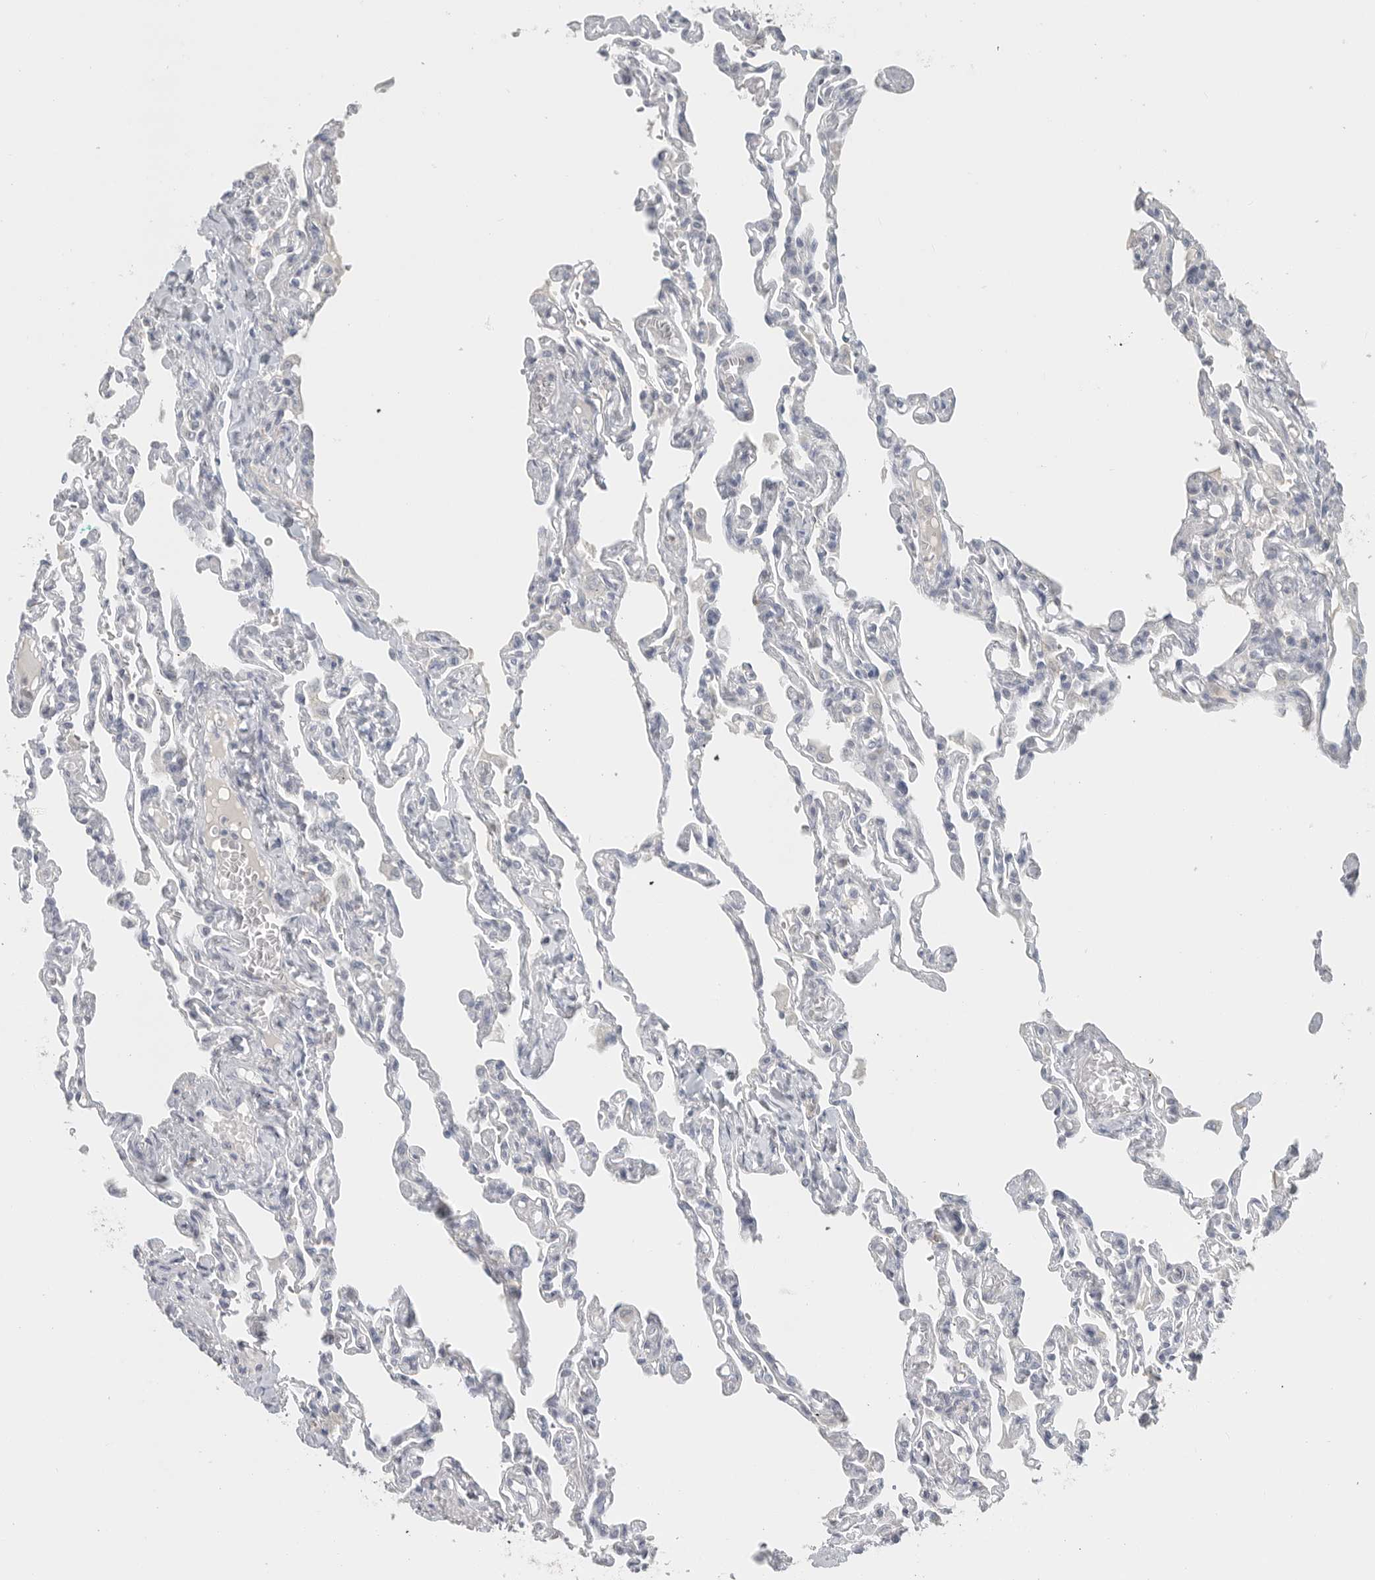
{"staining": {"intensity": "negative", "quantity": "none", "location": "none"}, "tissue": "lung", "cell_type": "Alveolar cells", "image_type": "normal", "snomed": [{"axis": "morphology", "description": "Normal tissue, NOS"}, {"axis": "topography", "description": "Lung"}], "caption": "Human lung stained for a protein using IHC shows no positivity in alveolar cells.", "gene": "PAM", "patient": {"sex": "male", "age": 21}}